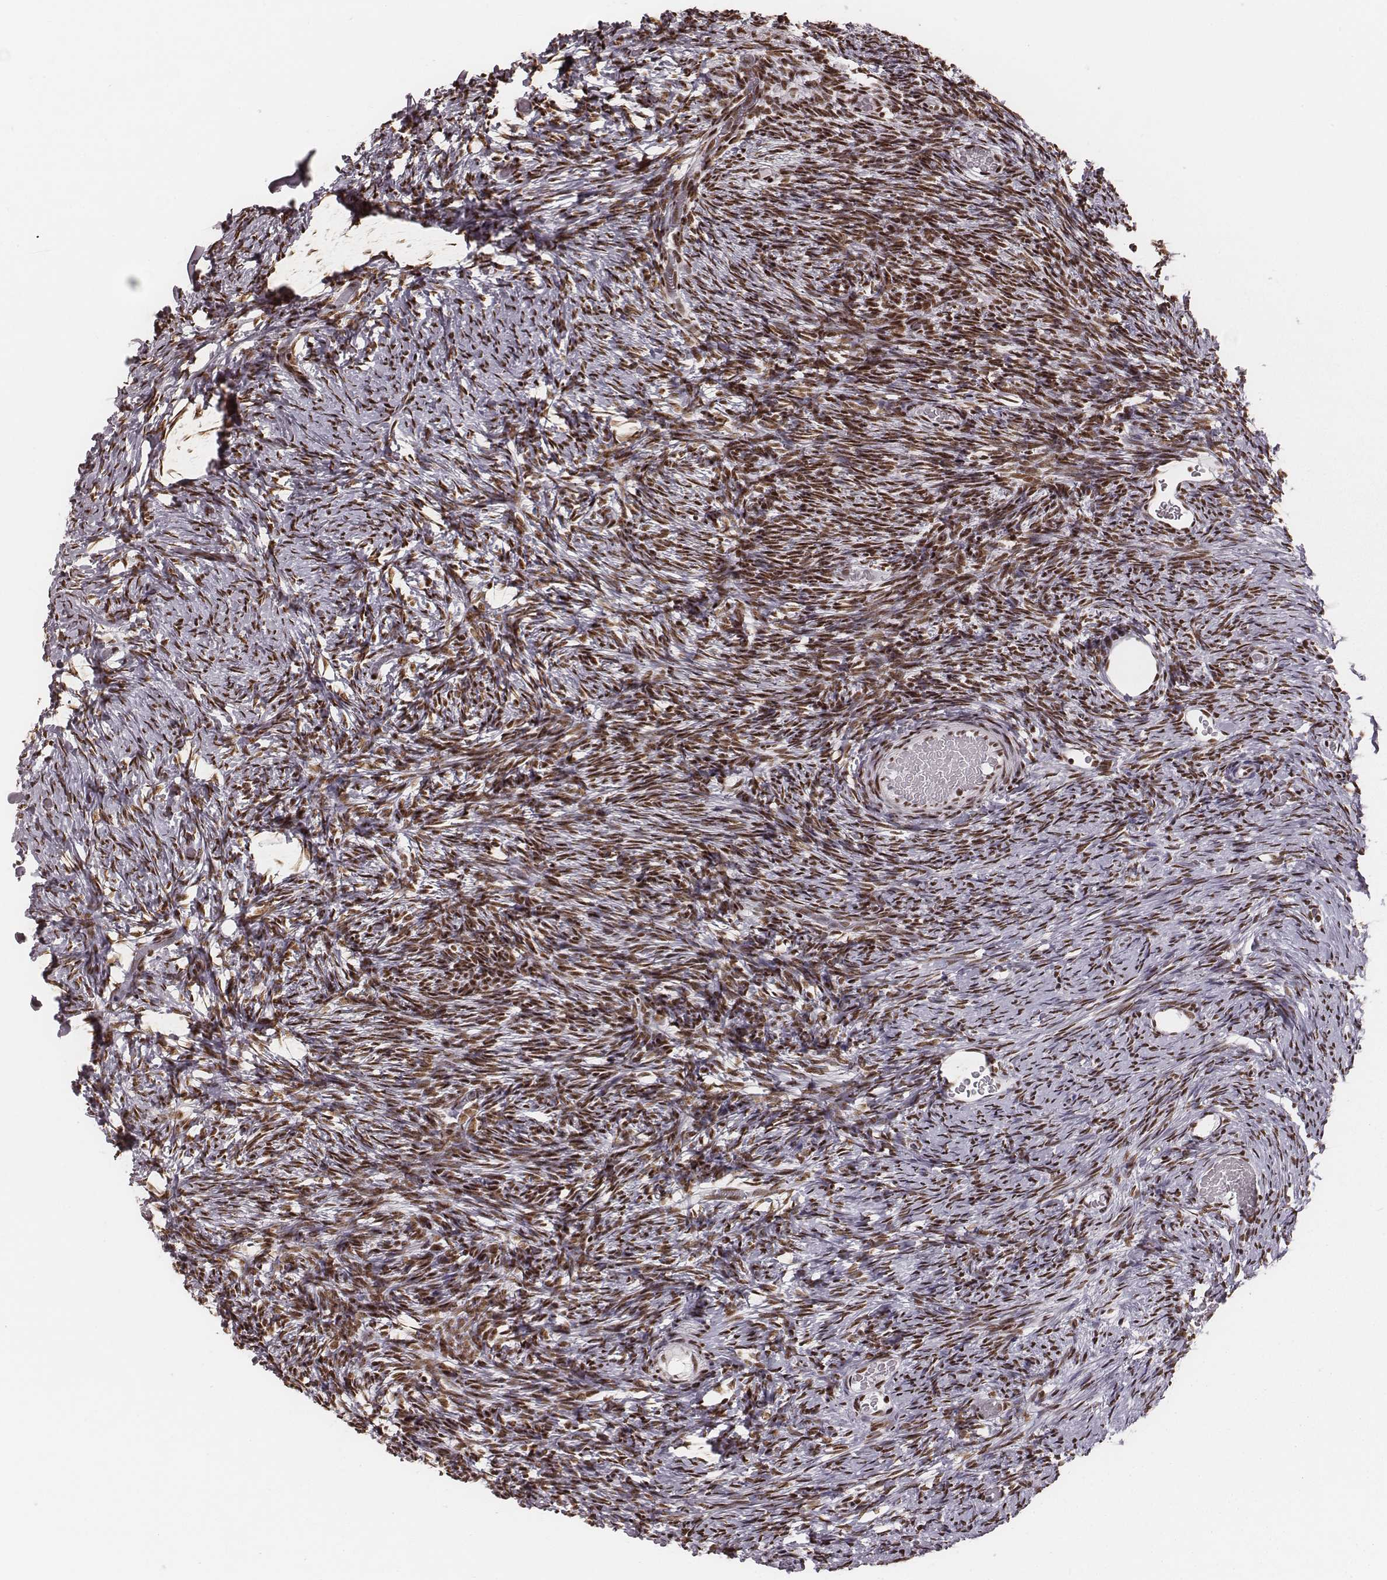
{"staining": {"intensity": "moderate", "quantity": ">75%", "location": "nuclear"}, "tissue": "ovary", "cell_type": "Ovarian stroma cells", "image_type": "normal", "snomed": [{"axis": "morphology", "description": "Normal tissue, NOS"}, {"axis": "topography", "description": "Ovary"}], "caption": "Immunohistochemical staining of benign human ovary reveals medium levels of moderate nuclear positivity in approximately >75% of ovarian stroma cells.", "gene": "LUC7L", "patient": {"sex": "female", "age": 39}}